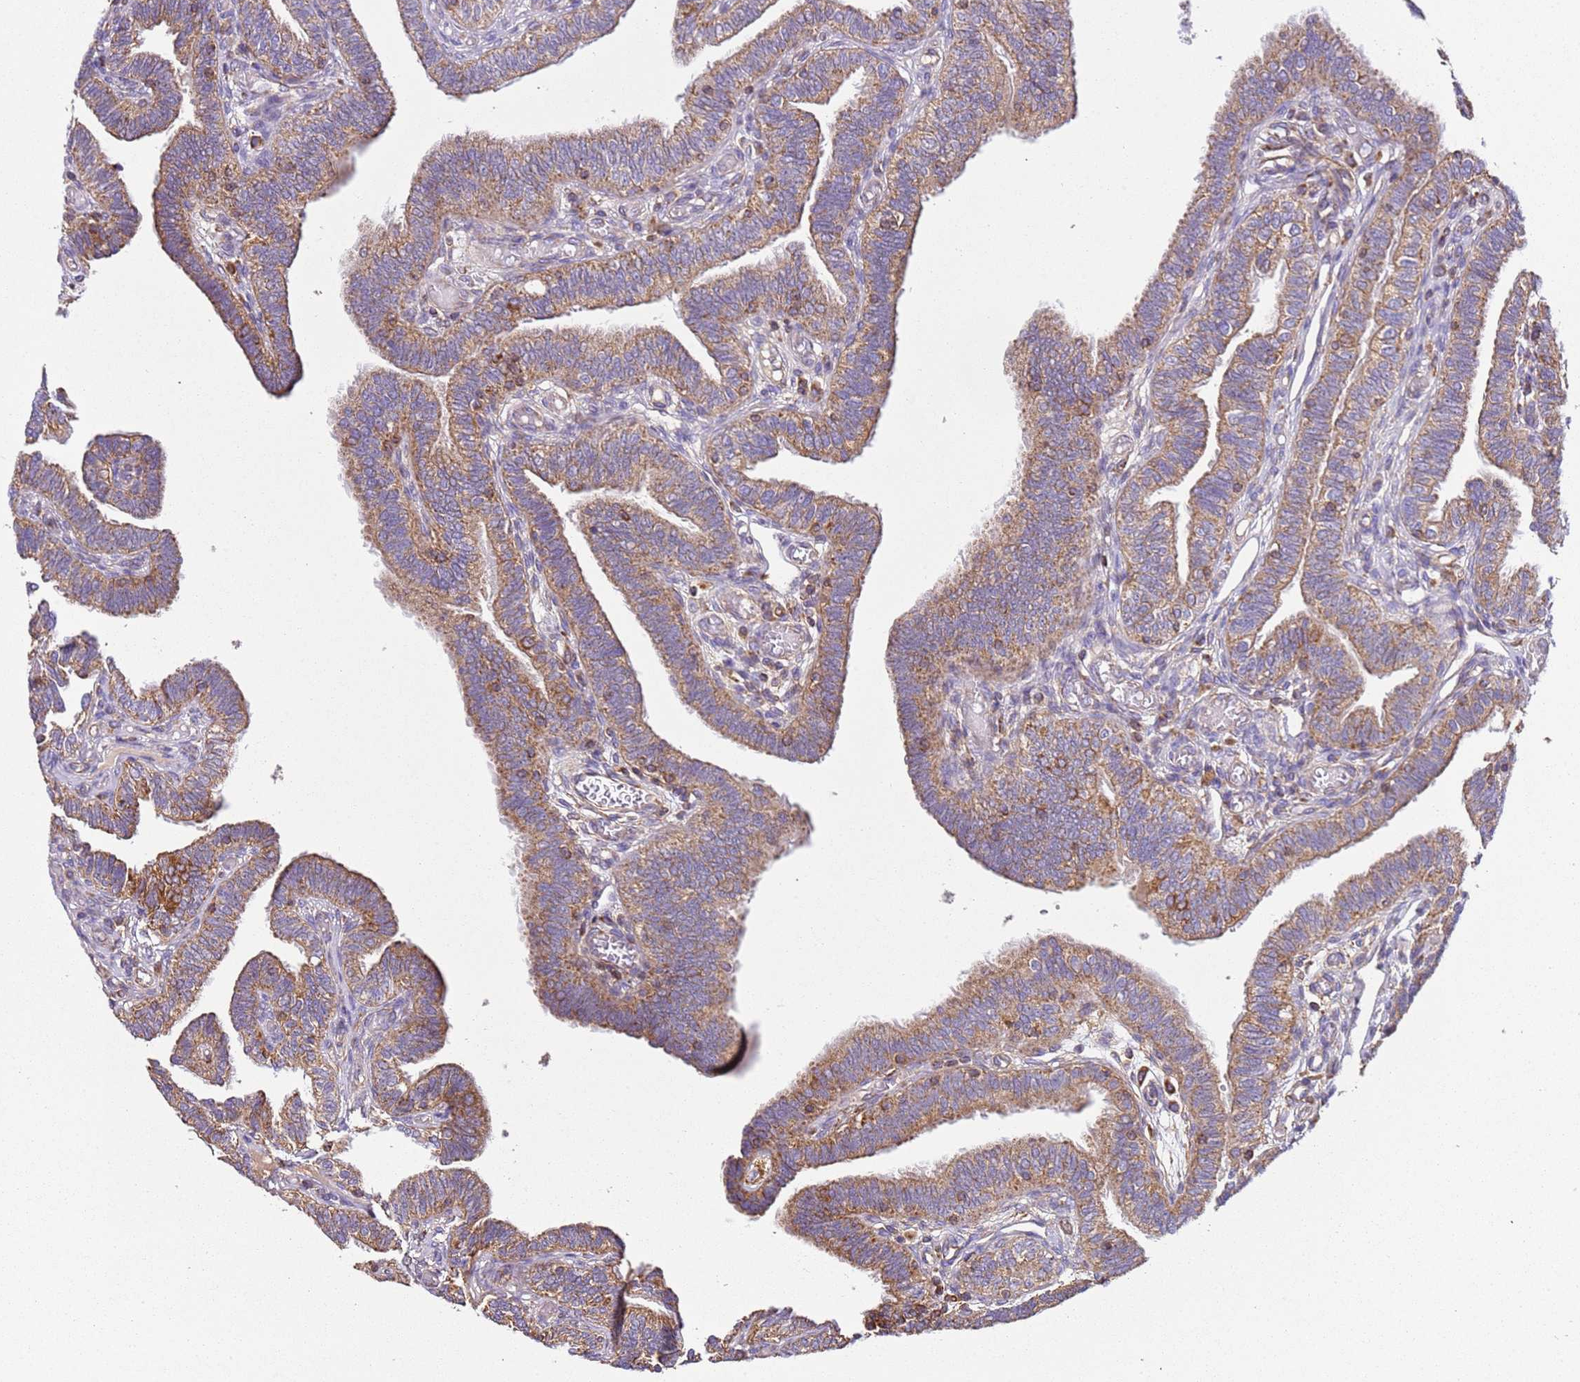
{"staining": {"intensity": "moderate", "quantity": ">75%", "location": "cytoplasmic/membranous"}, "tissue": "fallopian tube", "cell_type": "Glandular cells", "image_type": "normal", "snomed": [{"axis": "morphology", "description": "Normal tissue, NOS"}, {"axis": "topography", "description": "Fallopian tube"}], "caption": "Immunohistochemical staining of unremarkable human fallopian tube demonstrates >75% levels of moderate cytoplasmic/membranous protein expression in about >75% of glandular cells. Ihc stains the protein in brown and the nuclei are stained blue.", "gene": "RMND5A", "patient": {"sex": "female", "age": 39}}